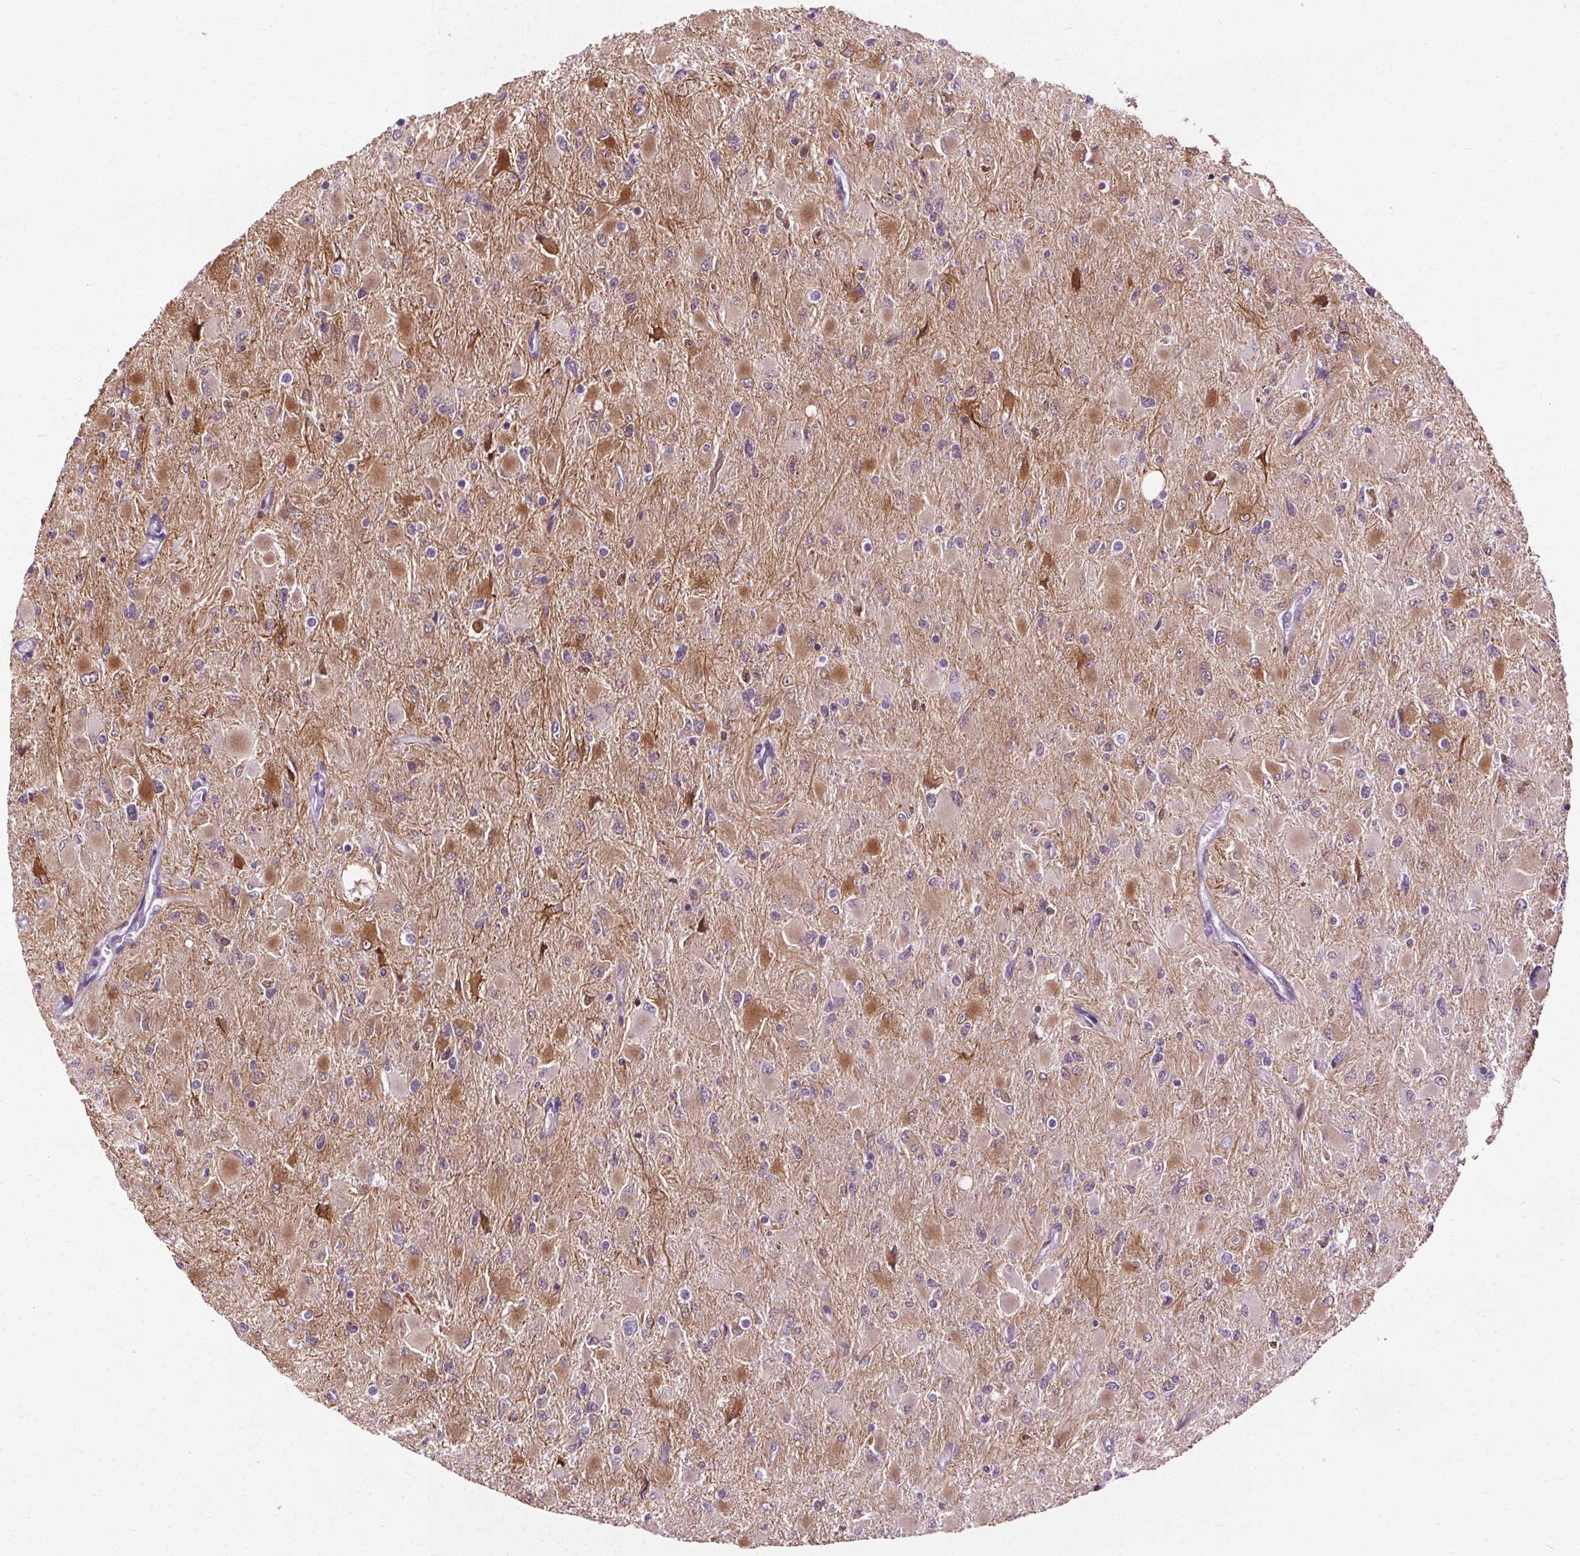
{"staining": {"intensity": "negative", "quantity": "none", "location": "none"}, "tissue": "glioma", "cell_type": "Tumor cells", "image_type": "cancer", "snomed": [{"axis": "morphology", "description": "Glioma, malignant, High grade"}, {"axis": "topography", "description": "Cerebral cortex"}], "caption": "This is an IHC photomicrograph of human high-grade glioma (malignant). There is no positivity in tumor cells.", "gene": "CEBPA", "patient": {"sex": "female", "age": 36}}